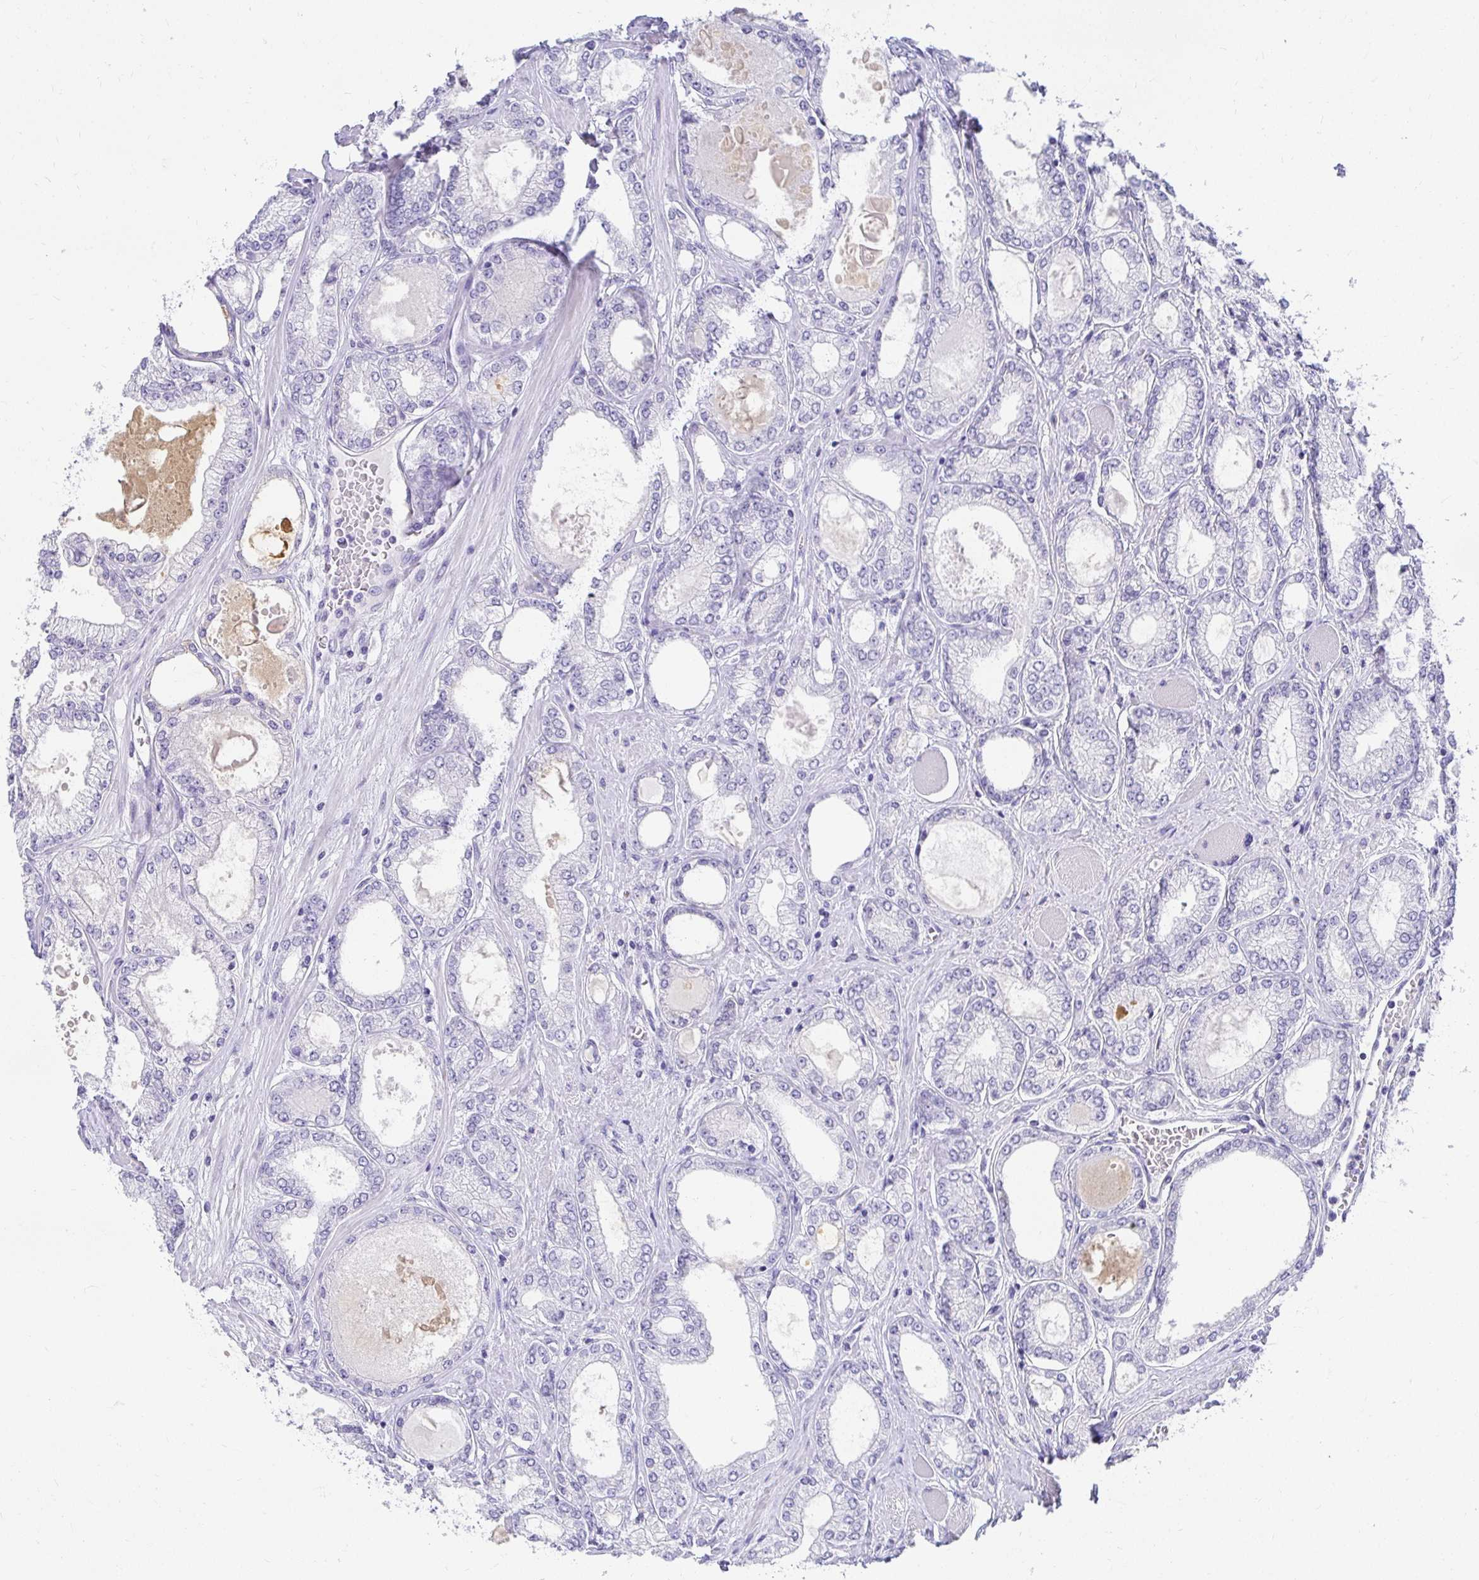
{"staining": {"intensity": "negative", "quantity": "none", "location": "none"}, "tissue": "prostate cancer", "cell_type": "Tumor cells", "image_type": "cancer", "snomed": [{"axis": "morphology", "description": "Adenocarcinoma, High grade"}, {"axis": "topography", "description": "Prostate"}], "caption": "A high-resolution image shows immunohistochemistry staining of prostate cancer, which reveals no significant staining in tumor cells. Nuclei are stained in blue.", "gene": "CHAT", "patient": {"sex": "male", "age": 68}}